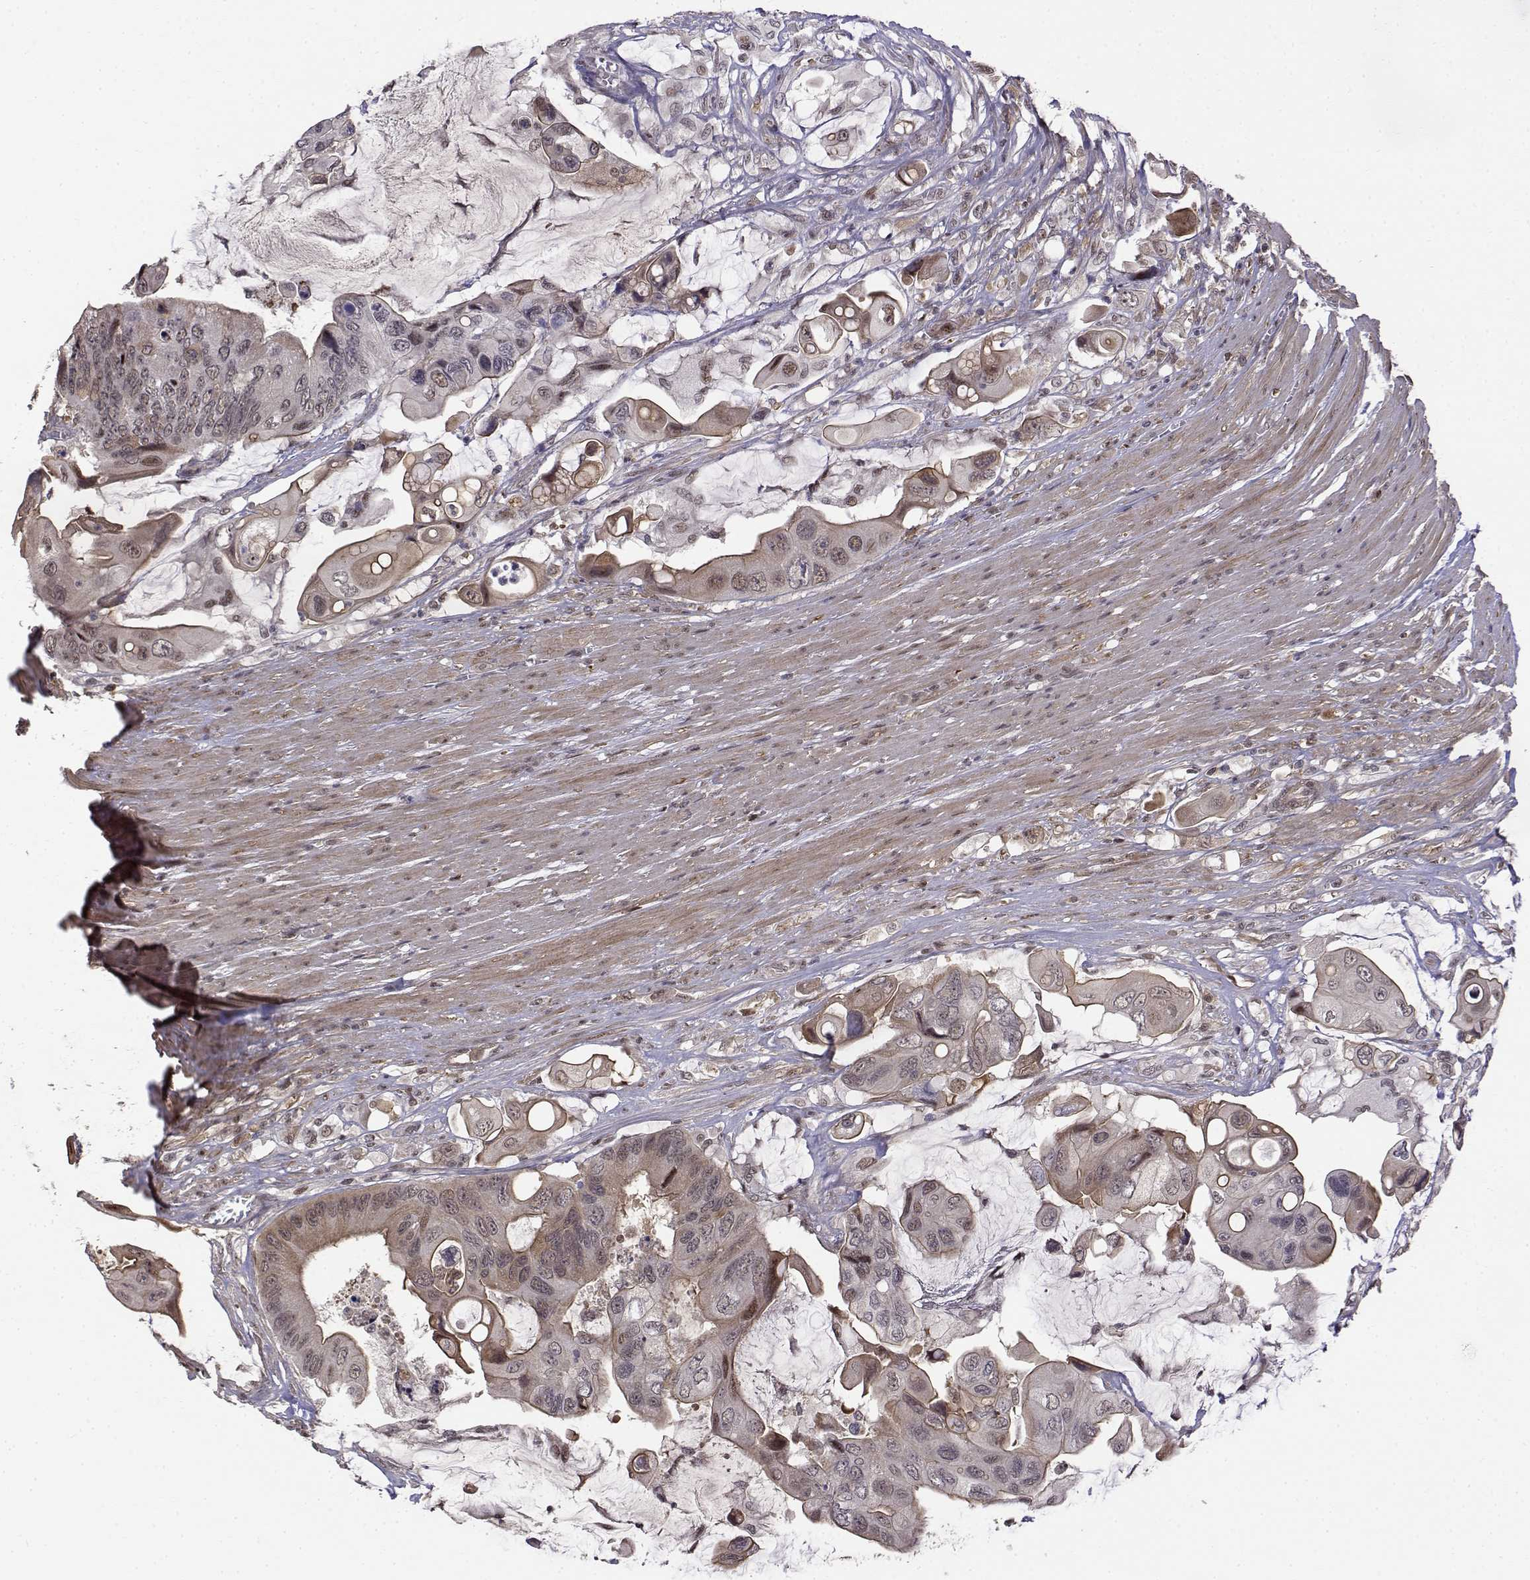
{"staining": {"intensity": "negative", "quantity": "none", "location": "none"}, "tissue": "colorectal cancer", "cell_type": "Tumor cells", "image_type": "cancer", "snomed": [{"axis": "morphology", "description": "Adenocarcinoma, NOS"}, {"axis": "topography", "description": "Rectum"}], "caption": "Immunohistochemical staining of human adenocarcinoma (colorectal) exhibits no significant expression in tumor cells.", "gene": "ITGA7", "patient": {"sex": "male", "age": 63}}